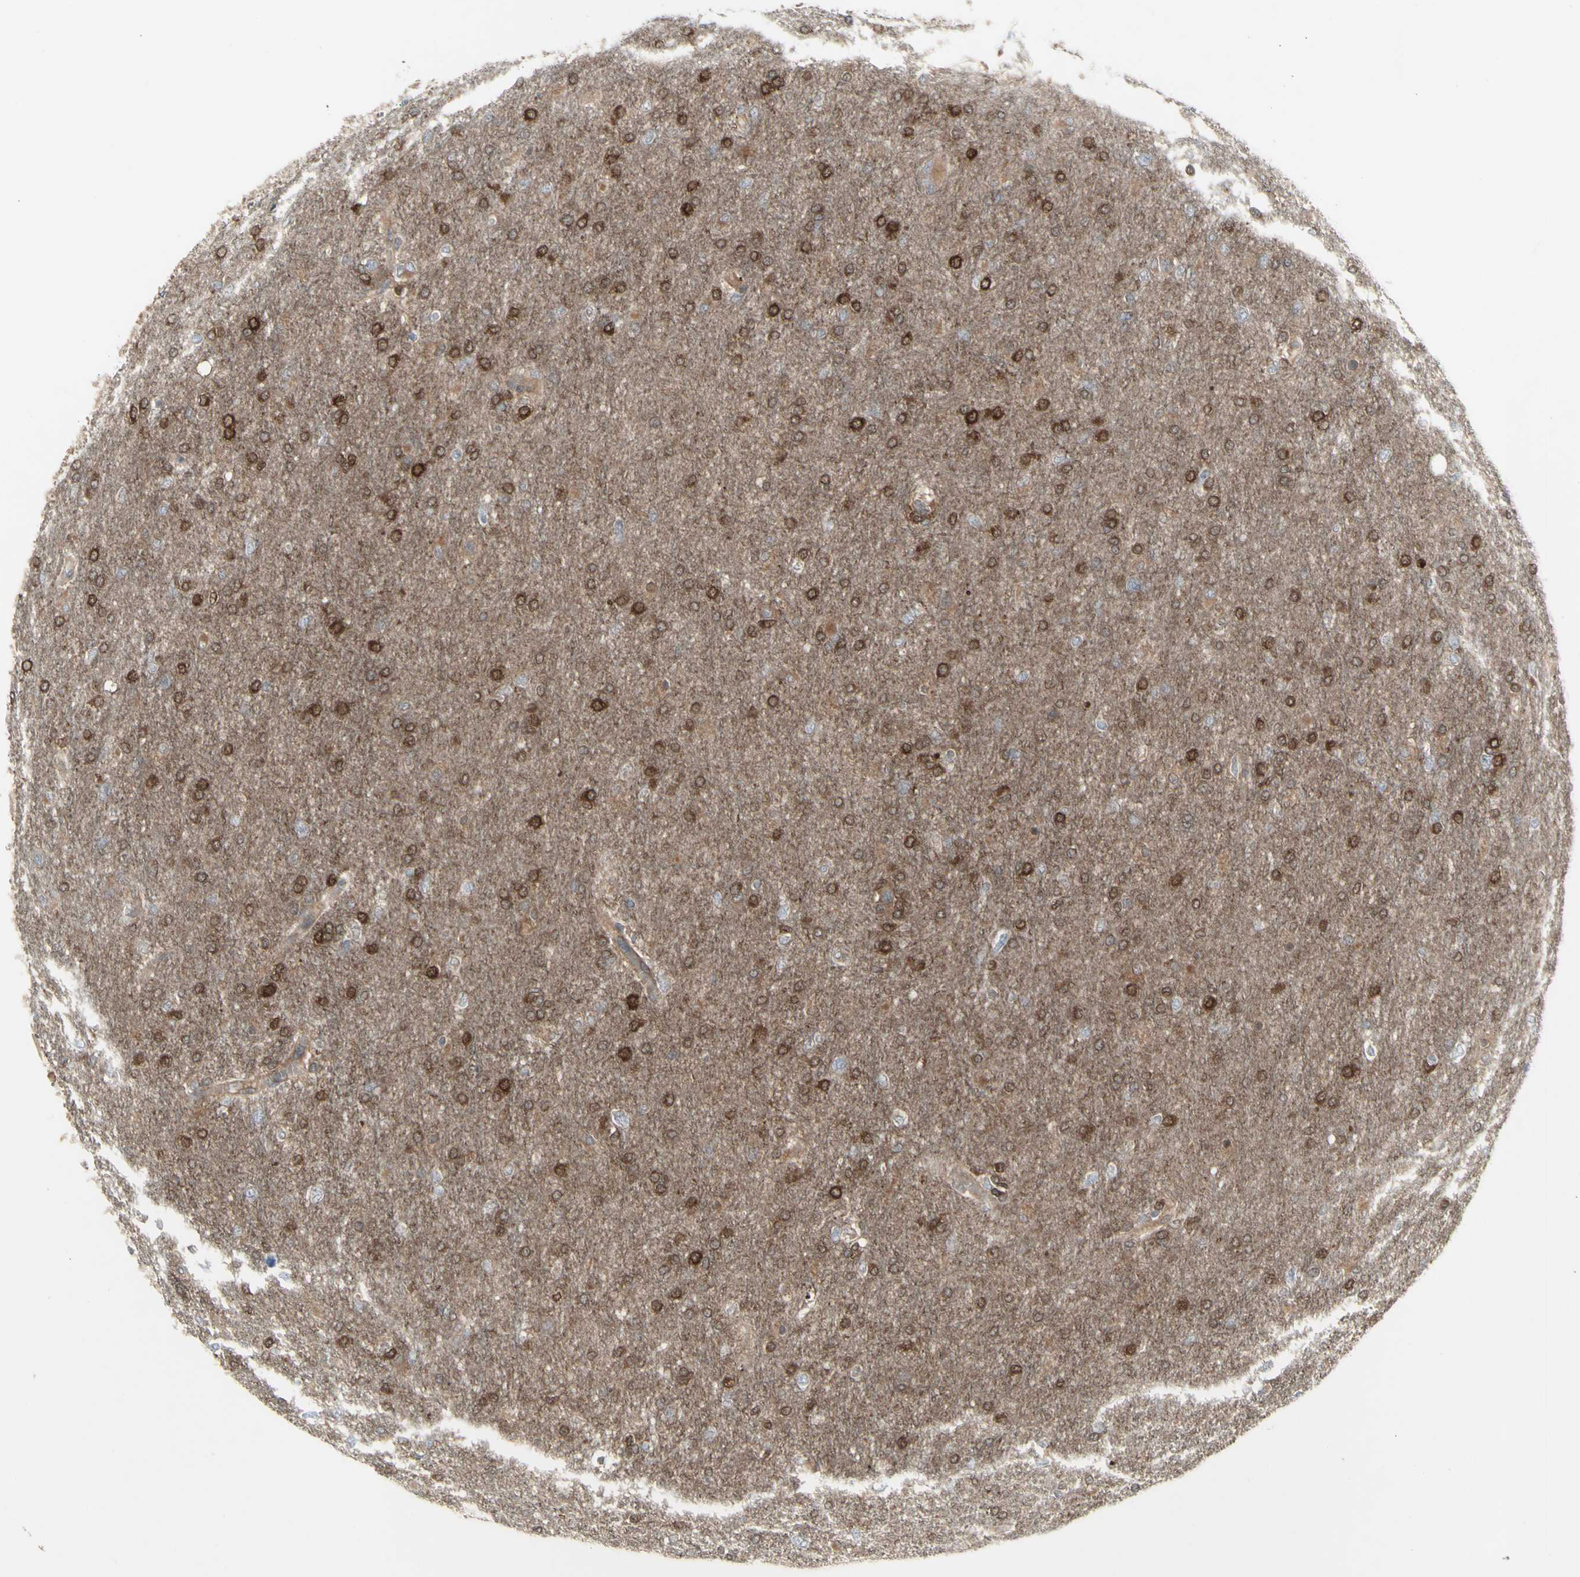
{"staining": {"intensity": "strong", "quantity": "25%-75%", "location": "cytoplasmic/membranous"}, "tissue": "glioma", "cell_type": "Tumor cells", "image_type": "cancer", "snomed": [{"axis": "morphology", "description": "Glioma, malignant, High grade"}, {"axis": "topography", "description": "Cerebral cortex"}], "caption": "Strong cytoplasmic/membranous expression for a protein is appreciated in about 25%-75% of tumor cells of glioma using immunohistochemistry (IHC).", "gene": "CHURC1-FNTB", "patient": {"sex": "female", "age": 36}}